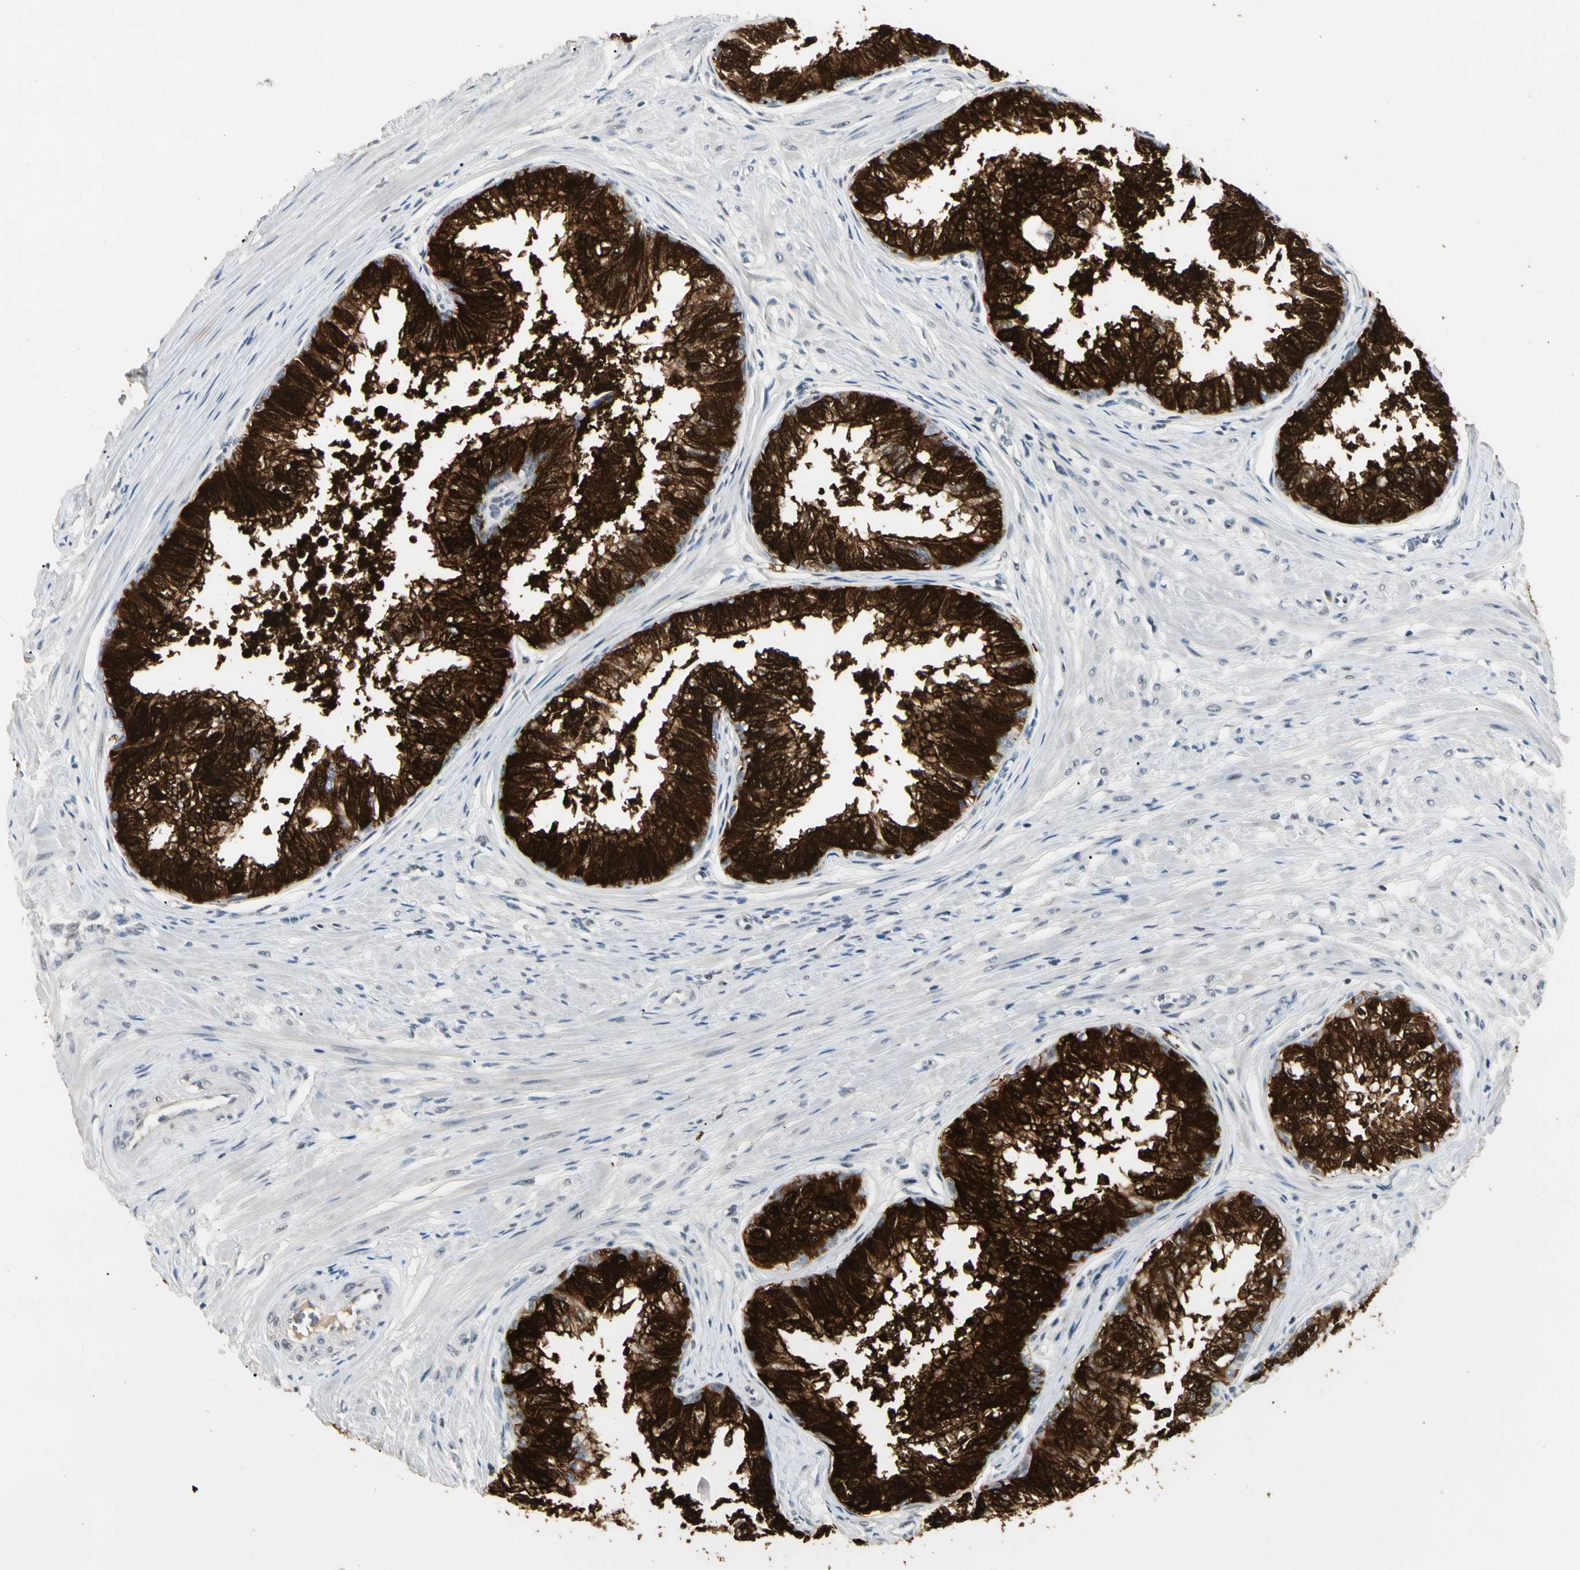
{"staining": {"intensity": "strong", "quantity": "25%-75%", "location": "cytoplasmic/membranous"}, "tissue": "prostate", "cell_type": "Glandular cells", "image_type": "normal", "snomed": [{"axis": "morphology", "description": "Normal tissue, NOS"}, {"axis": "topography", "description": "Prostate"}, {"axis": "topography", "description": "Seminal veicle"}], "caption": "IHC micrograph of normal human prostate stained for a protein (brown), which reveals high levels of strong cytoplasmic/membranous positivity in about 25%-75% of glandular cells.", "gene": "GREM1", "patient": {"sex": "male", "age": 60}}